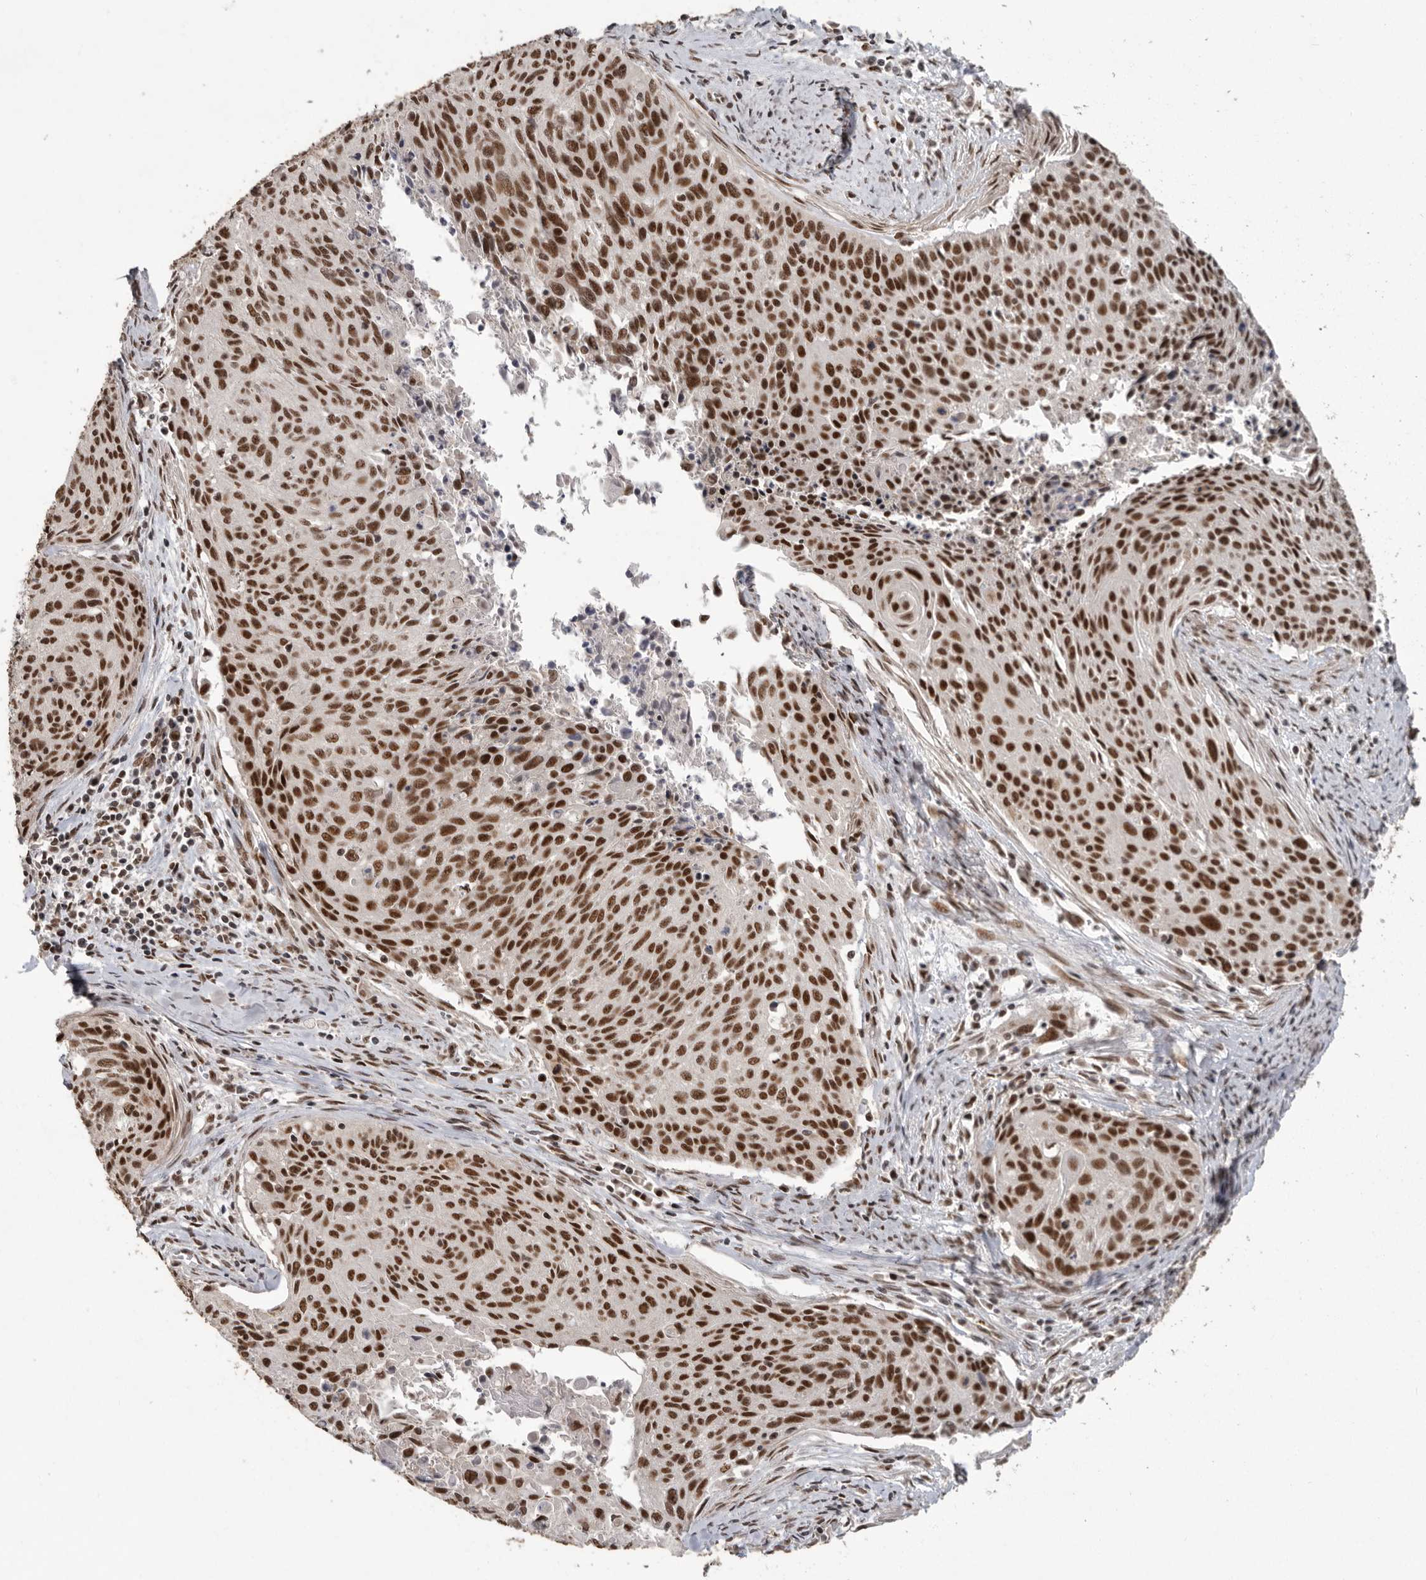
{"staining": {"intensity": "strong", "quantity": ">75%", "location": "nuclear"}, "tissue": "cervical cancer", "cell_type": "Tumor cells", "image_type": "cancer", "snomed": [{"axis": "morphology", "description": "Squamous cell carcinoma, NOS"}, {"axis": "topography", "description": "Cervix"}], "caption": "Immunohistochemistry of human cervical cancer (squamous cell carcinoma) reveals high levels of strong nuclear staining in approximately >75% of tumor cells.", "gene": "PPP1R10", "patient": {"sex": "female", "age": 55}}